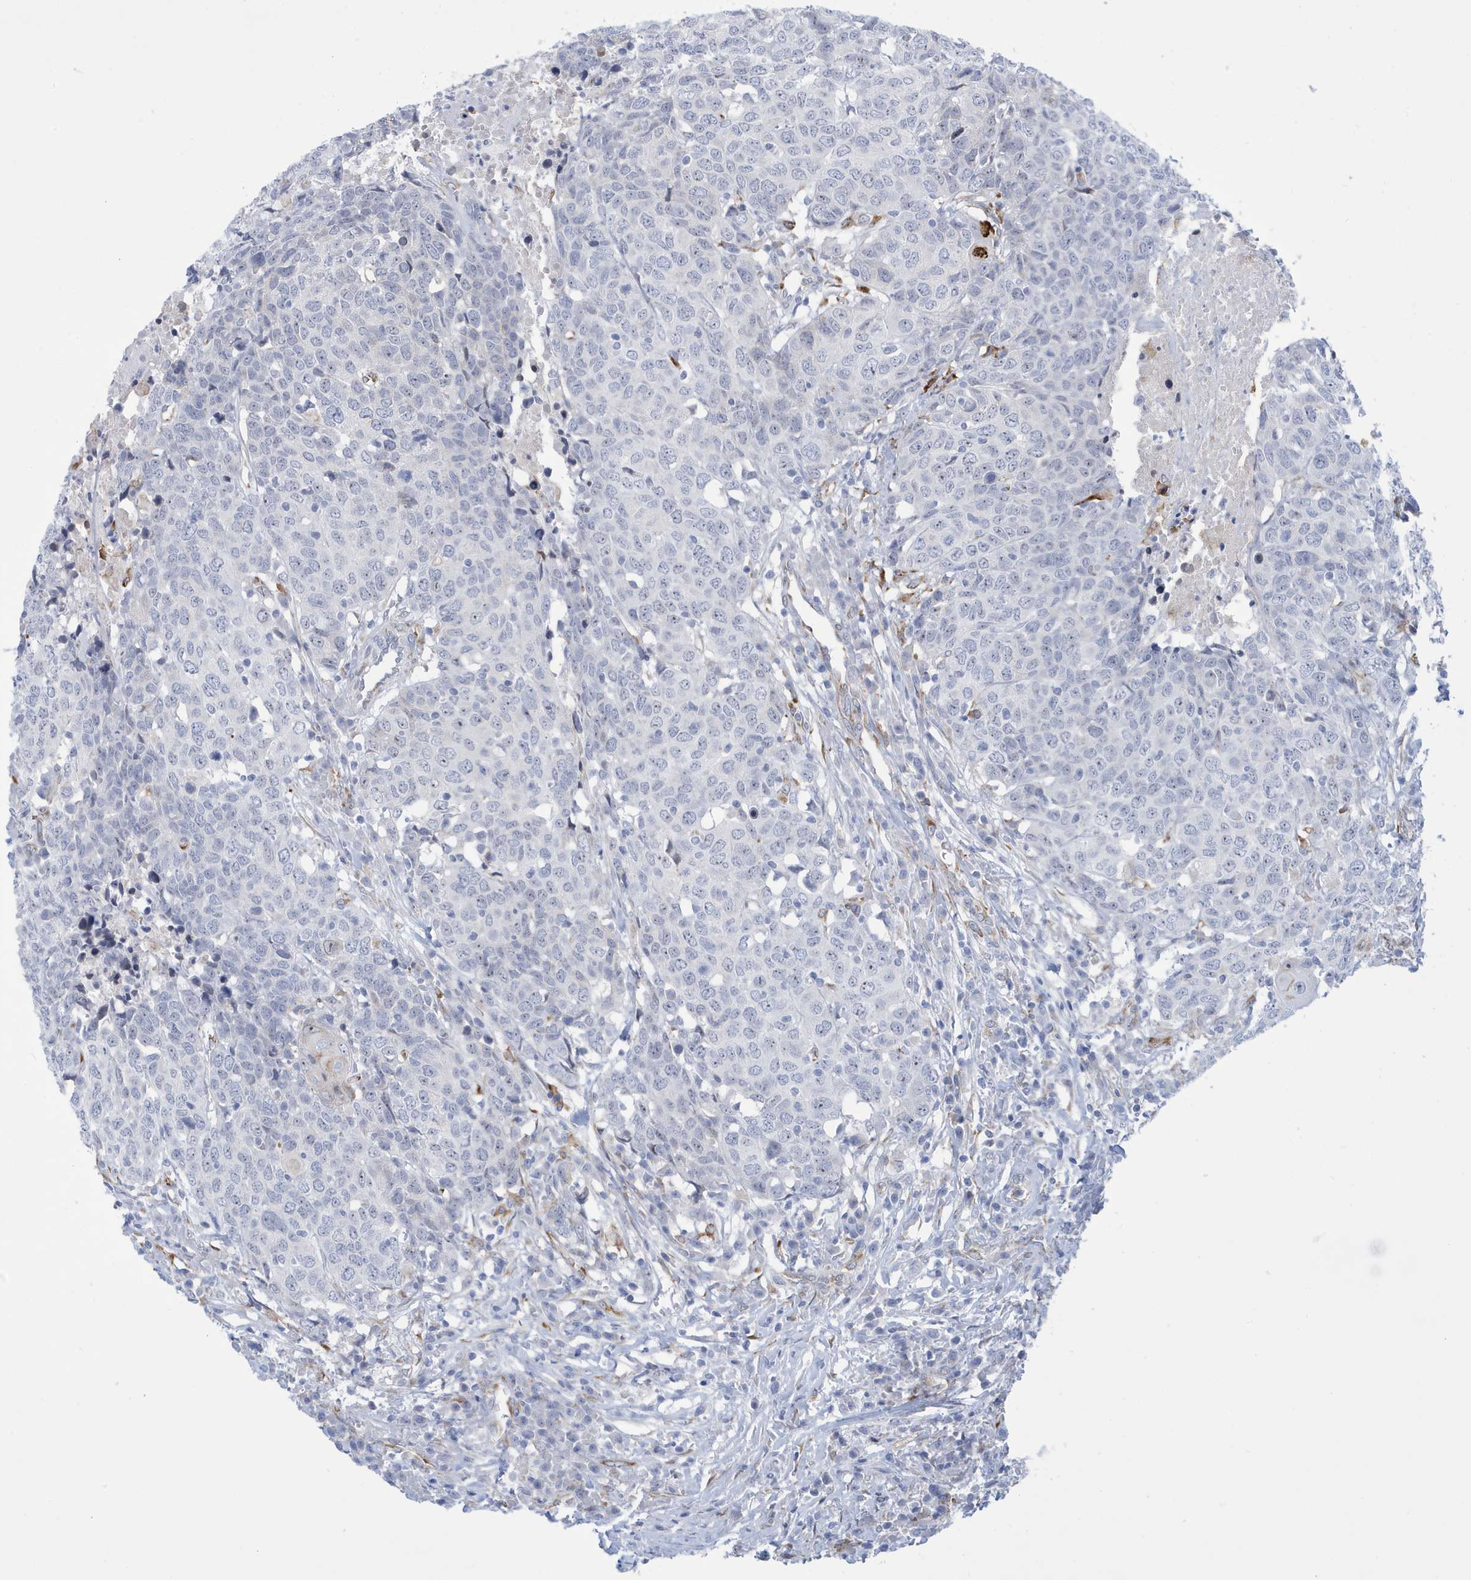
{"staining": {"intensity": "negative", "quantity": "none", "location": "none"}, "tissue": "head and neck cancer", "cell_type": "Tumor cells", "image_type": "cancer", "snomed": [{"axis": "morphology", "description": "Squamous cell carcinoma, NOS"}, {"axis": "topography", "description": "Head-Neck"}], "caption": "The histopathology image demonstrates no significant positivity in tumor cells of head and neck cancer.", "gene": "SEMA3F", "patient": {"sex": "male", "age": 66}}